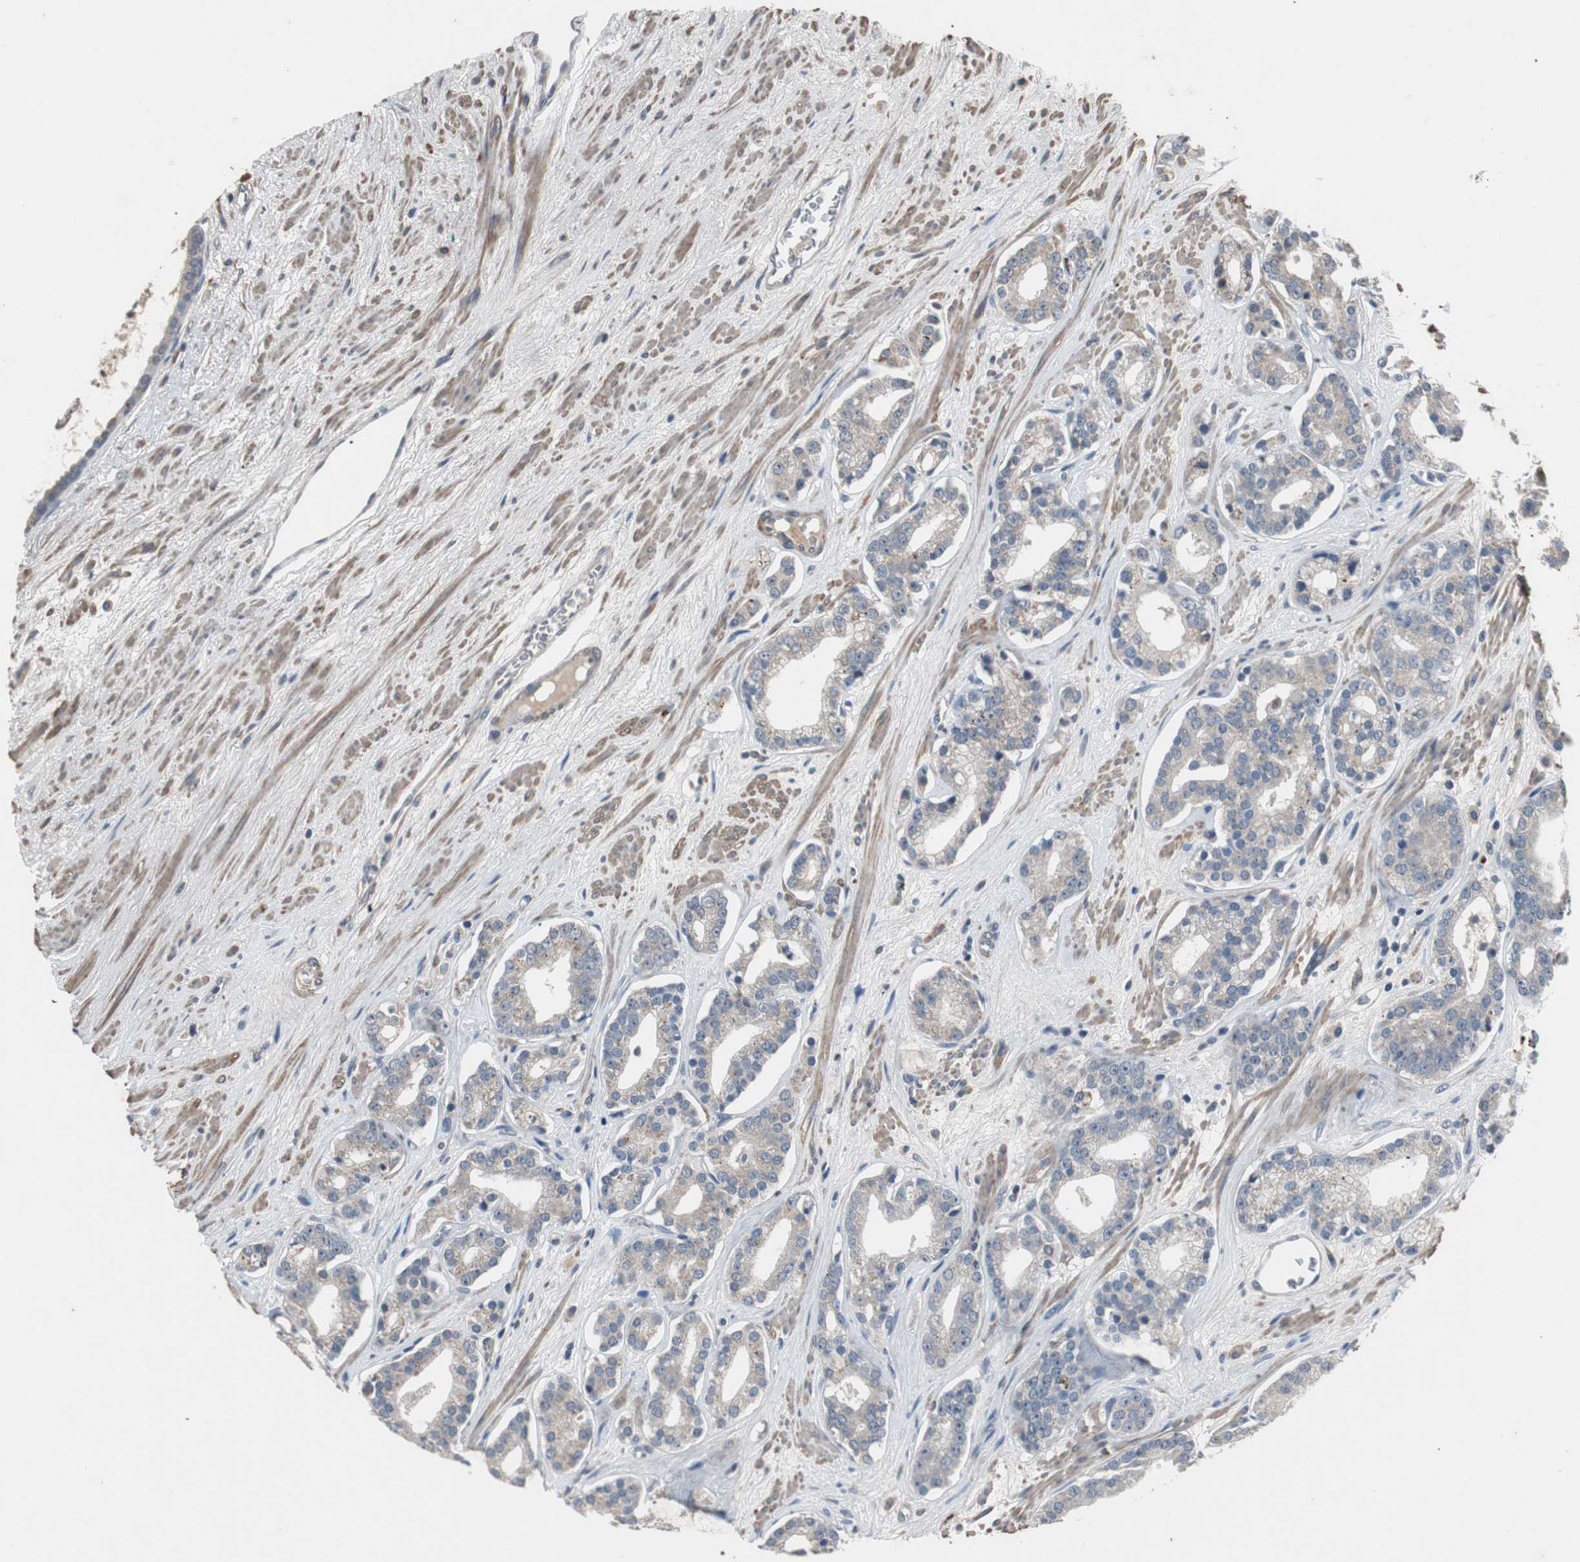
{"staining": {"intensity": "strong", "quantity": "<25%", "location": "cytoplasmic/membranous"}, "tissue": "prostate cancer", "cell_type": "Tumor cells", "image_type": "cancer", "snomed": [{"axis": "morphology", "description": "Adenocarcinoma, Low grade"}, {"axis": "topography", "description": "Prostate"}], "caption": "Prostate low-grade adenocarcinoma tissue displays strong cytoplasmic/membranous expression in approximately <25% of tumor cells, visualized by immunohistochemistry. (Brightfield microscopy of DAB IHC at high magnification).", "gene": "PCYT1B", "patient": {"sex": "male", "age": 63}}